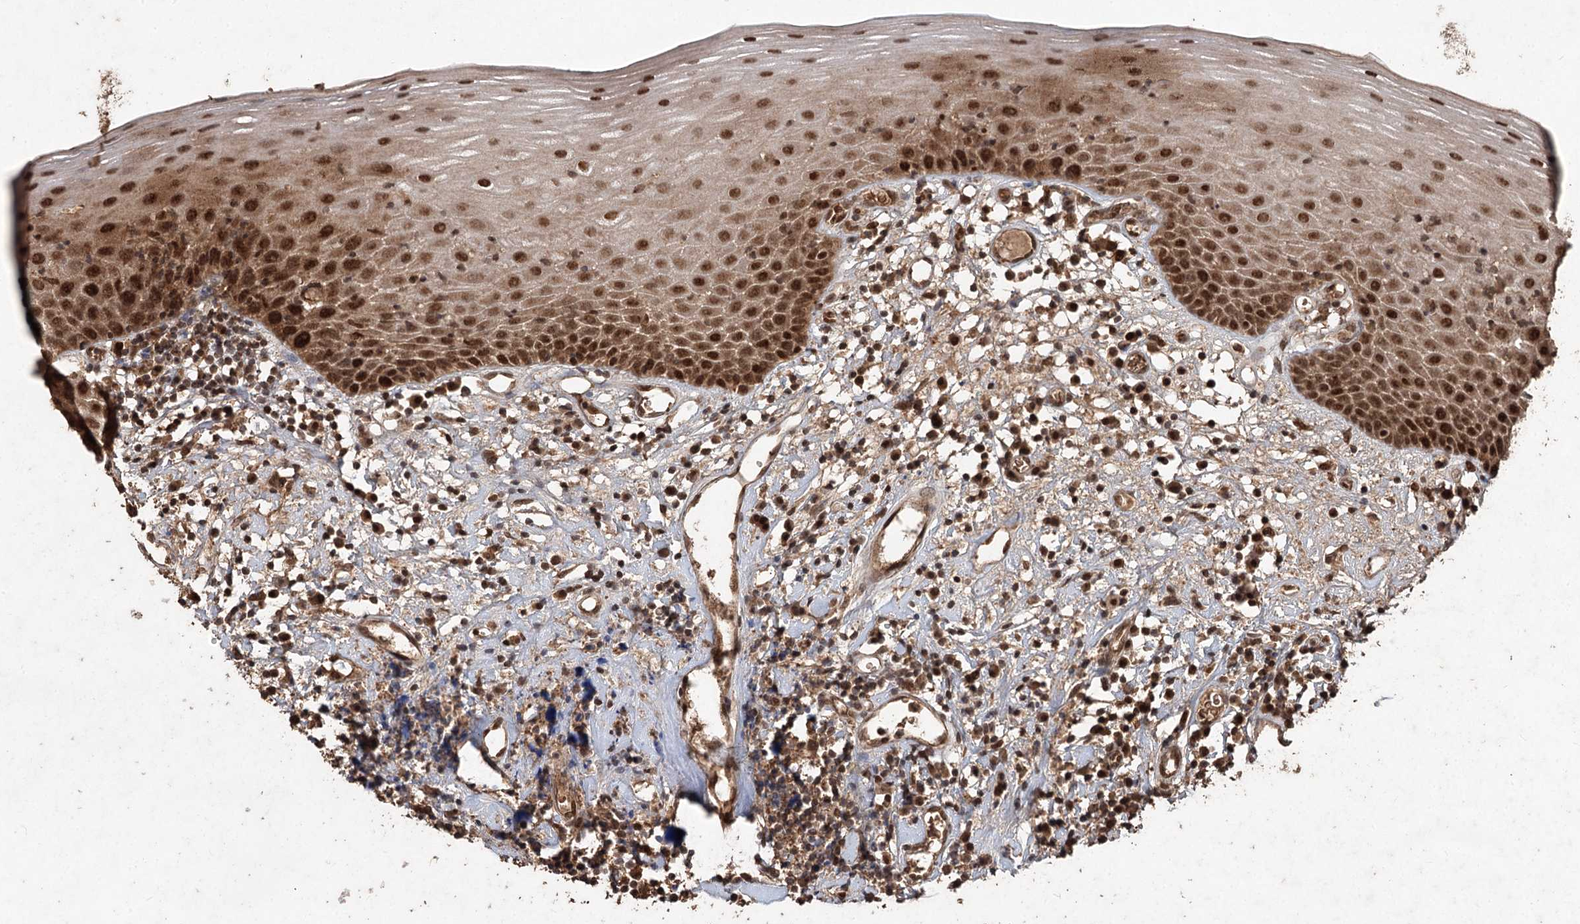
{"staining": {"intensity": "strong", "quantity": ">75%", "location": "cytoplasmic/membranous,nuclear"}, "tissue": "oral mucosa", "cell_type": "Squamous epithelial cells", "image_type": "normal", "snomed": [{"axis": "morphology", "description": "Normal tissue, NOS"}, {"axis": "topography", "description": "Oral tissue"}], "caption": "The image reveals immunohistochemical staining of normal oral mucosa. There is strong cytoplasmic/membranous,nuclear positivity is seen in about >75% of squamous epithelial cells.", "gene": "FBXO7", "patient": {"sex": "male", "age": 74}}